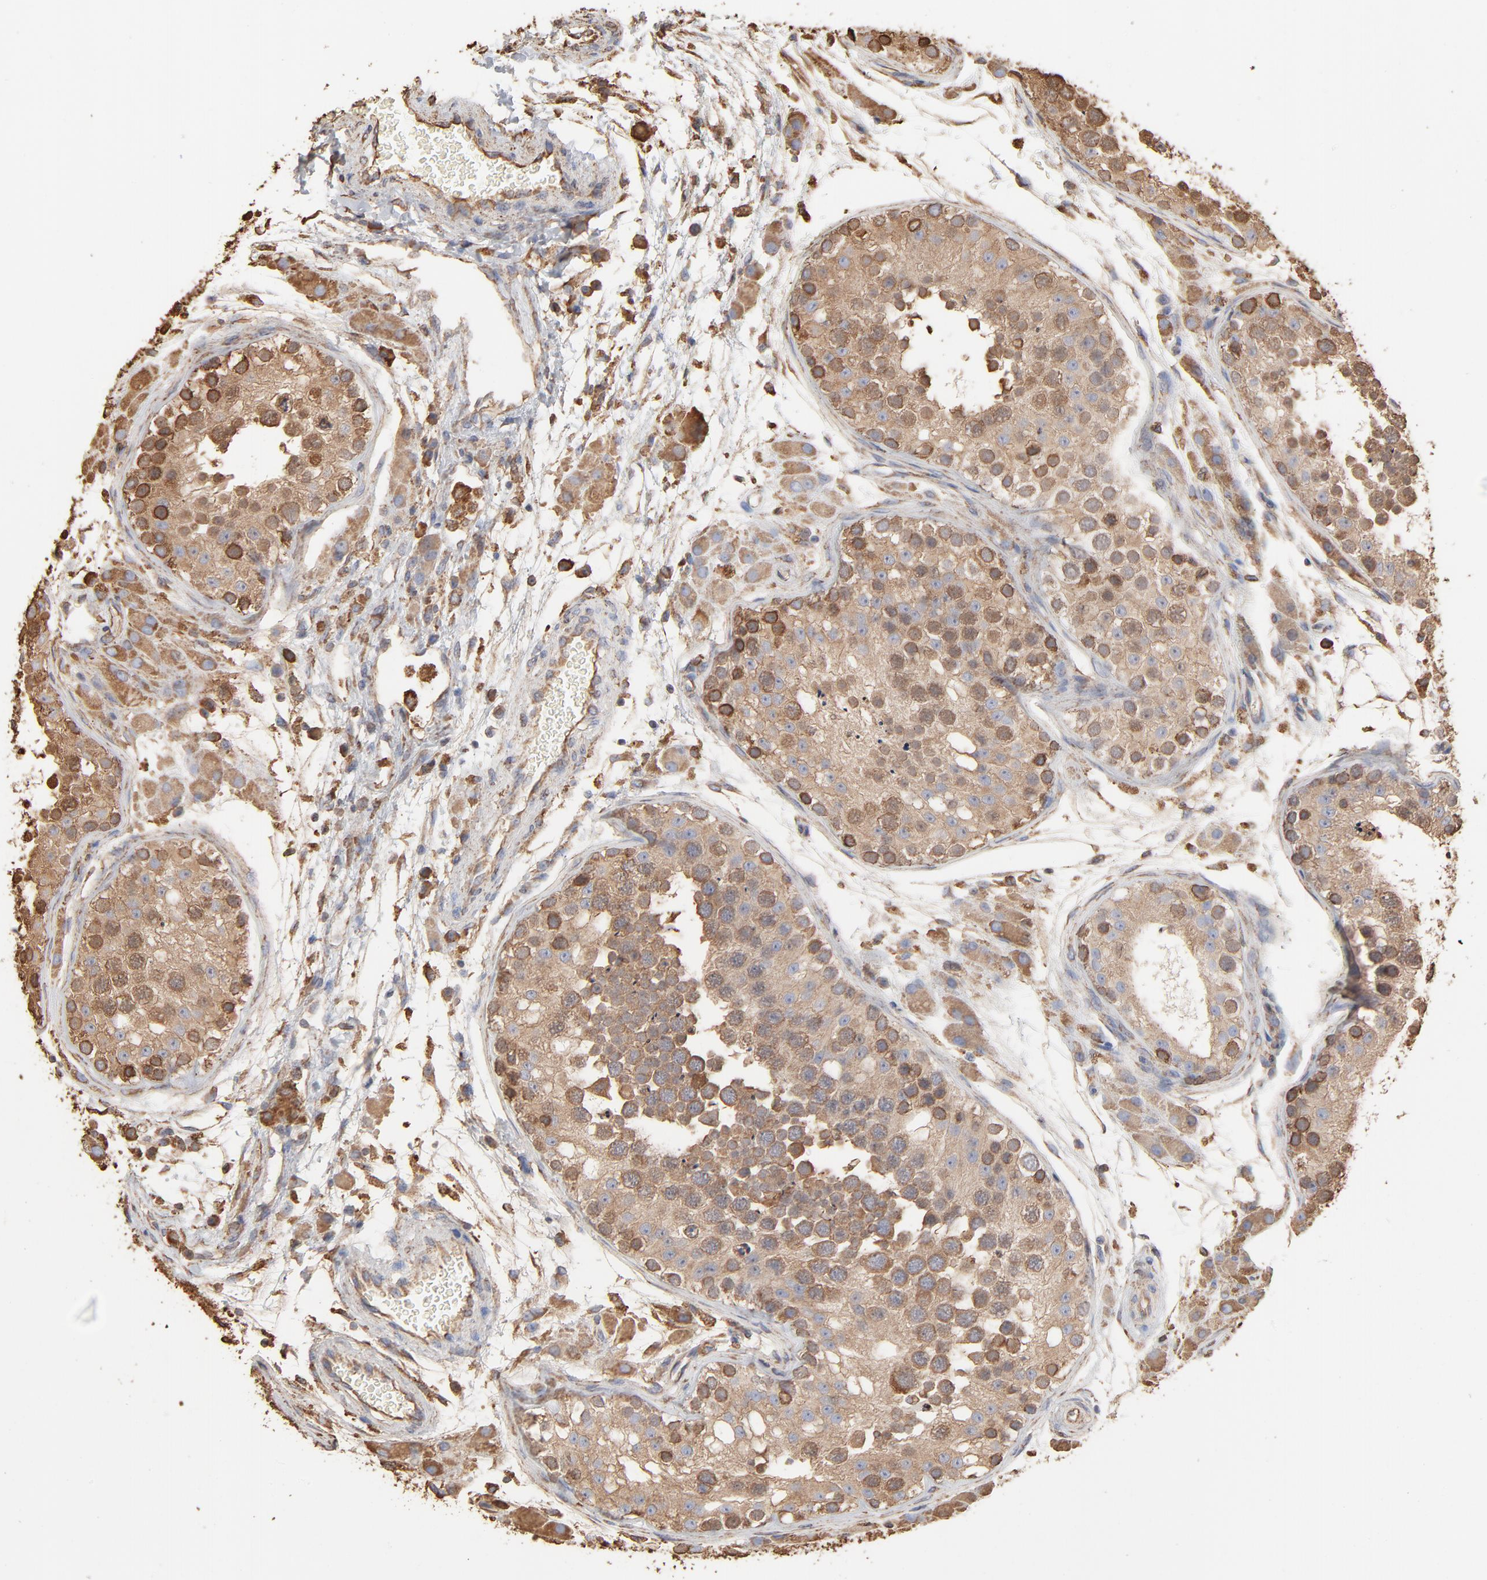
{"staining": {"intensity": "moderate", "quantity": "25%-75%", "location": "cytoplasmic/membranous"}, "tissue": "testis", "cell_type": "Cells in seminiferous ducts", "image_type": "normal", "snomed": [{"axis": "morphology", "description": "Normal tissue, NOS"}, {"axis": "topography", "description": "Testis"}], "caption": "Immunohistochemical staining of benign human testis exhibits 25%-75% levels of moderate cytoplasmic/membranous protein positivity in about 25%-75% of cells in seminiferous ducts.", "gene": "PDIA3", "patient": {"sex": "male", "age": 26}}